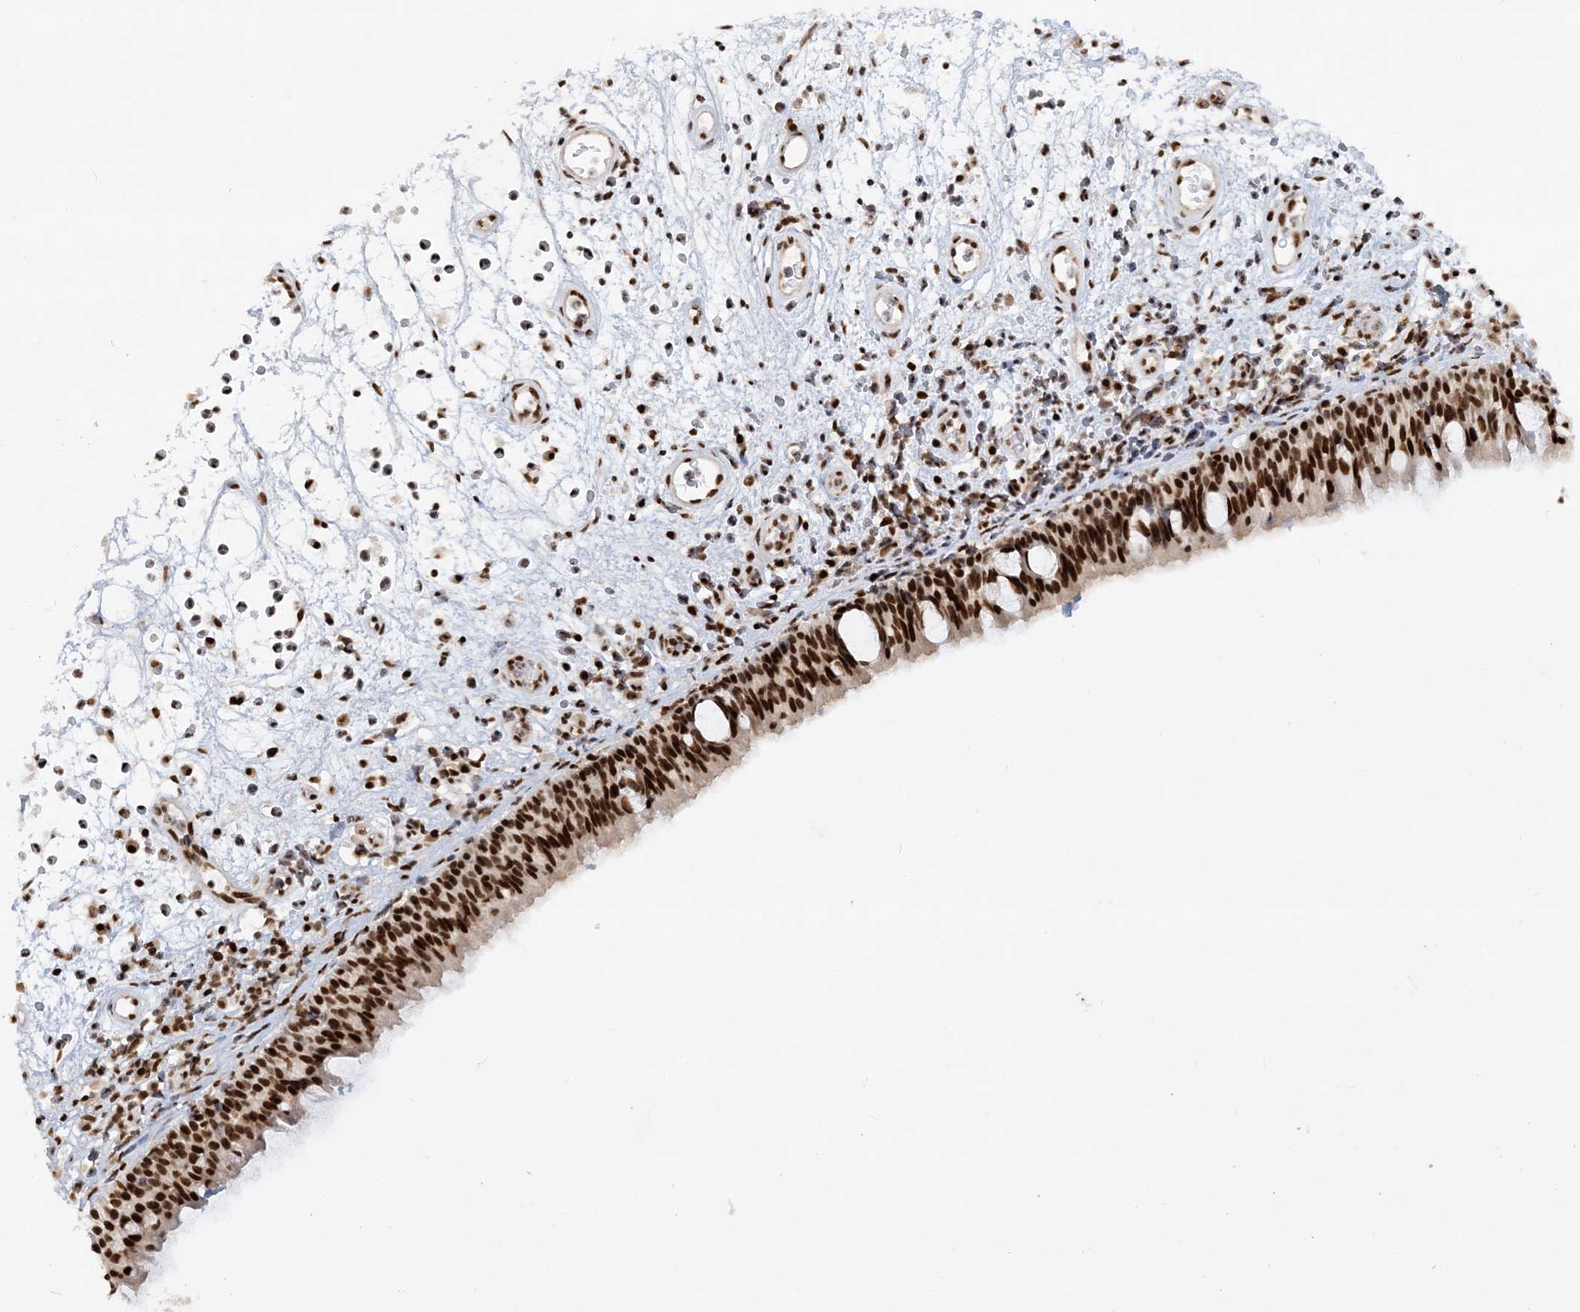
{"staining": {"intensity": "strong", "quantity": ">75%", "location": "nuclear"}, "tissue": "nasopharynx", "cell_type": "Respiratory epithelial cells", "image_type": "normal", "snomed": [{"axis": "morphology", "description": "Normal tissue, NOS"}, {"axis": "morphology", "description": "Inflammation, NOS"}, {"axis": "morphology", "description": "Malignant melanoma, Metastatic site"}, {"axis": "topography", "description": "Nasopharynx"}], "caption": "A brown stain highlights strong nuclear positivity of a protein in respiratory epithelial cells of normal nasopharynx. (Brightfield microscopy of DAB IHC at high magnification).", "gene": "DELE1", "patient": {"sex": "male", "age": 70}}